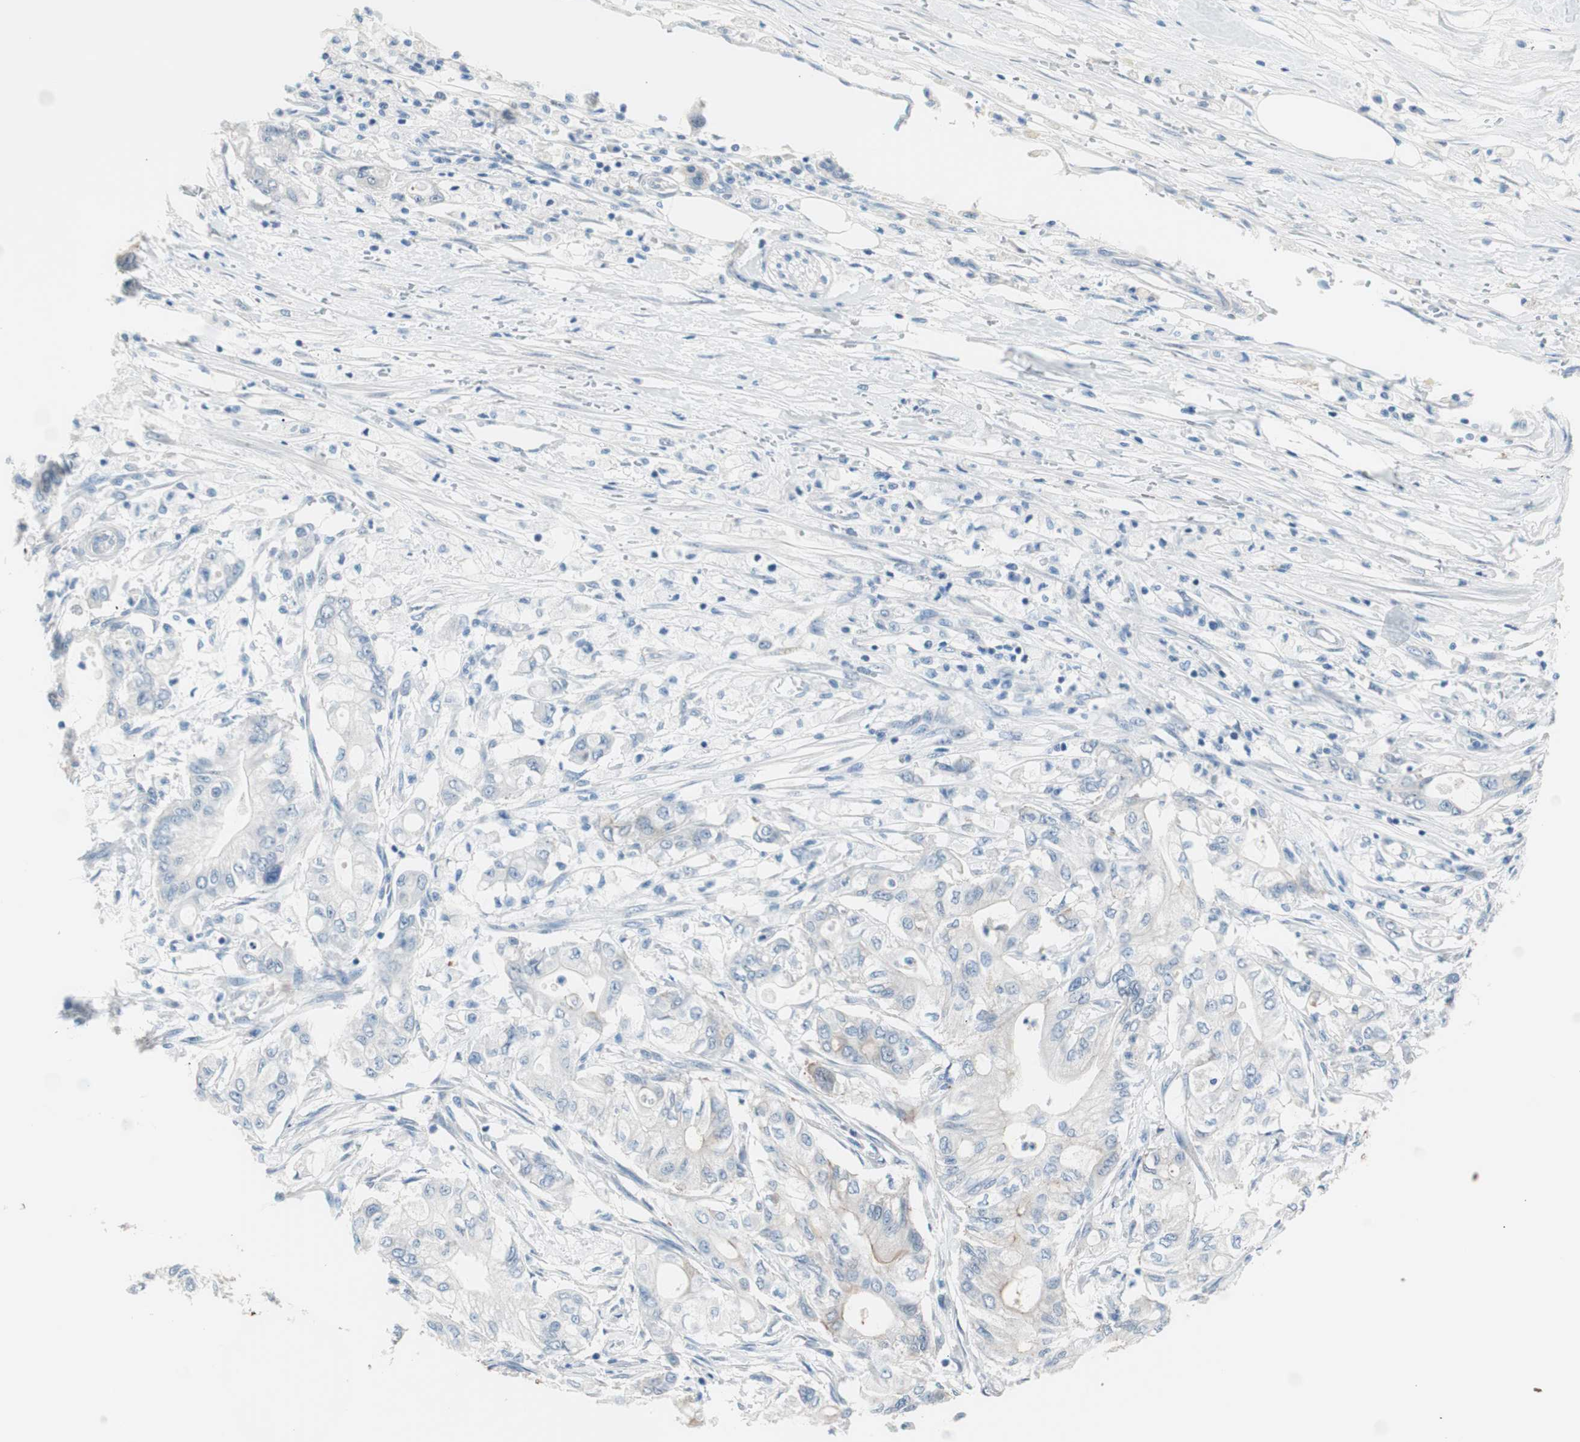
{"staining": {"intensity": "negative", "quantity": "none", "location": "none"}, "tissue": "pancreatic cancer", "cell_type": "Tumor cells", "image_type": "cancer", "snomed": [{"axis": "morphology", "description": "Adenocarcinoma, NOS"}, {"axis": "topography", "description": "Pancreas"}], "caption": "Micrograph shows no significant protein expression in tumor cells of pancreatic cancer. Nuclei are stained in blue.", "gene": "VIL1", "patient": {"sex": "male", "age": 70}}